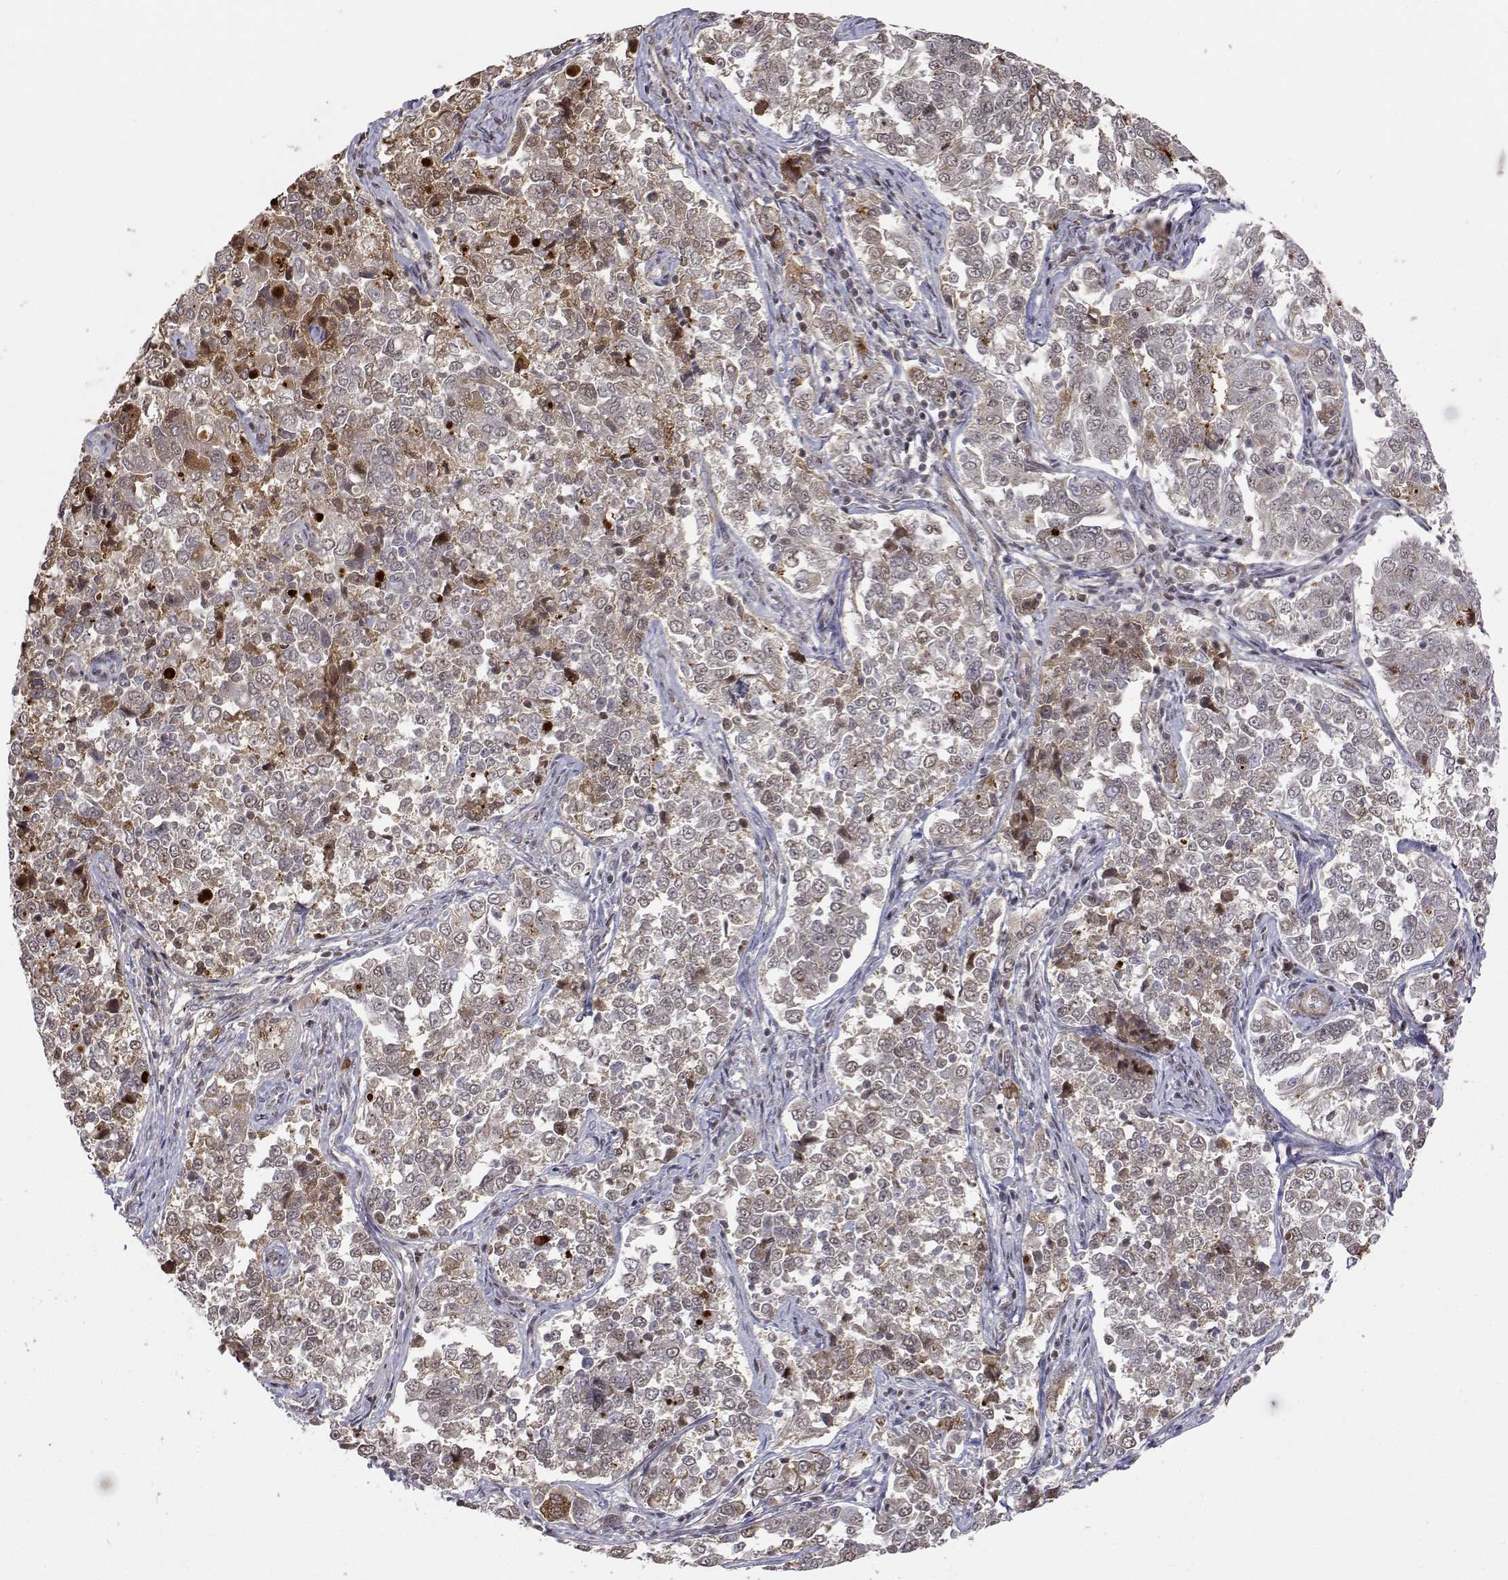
{"staining": {"intensity": "weak", "quantity": "<25%", "location": "cytoplasmic/membranous,nuclear"}, "tissue": "endometrial cancer", "cell_type": "Tumor cells", "image_type": "cancer", "snomed": [{"axis": "morphology", "description": "Adenocarcinoma, NOS"}, {"axis": "topography", "description": "Endometrium"}], "caption": "Immunohistochemistry histopathology image of human adenocarcinoma (endometrial) stained for a protein (brown), which displays no expression in tumor cells.", "gene": "ITGA7", "patient": {"sex": "female", "age": 43}}